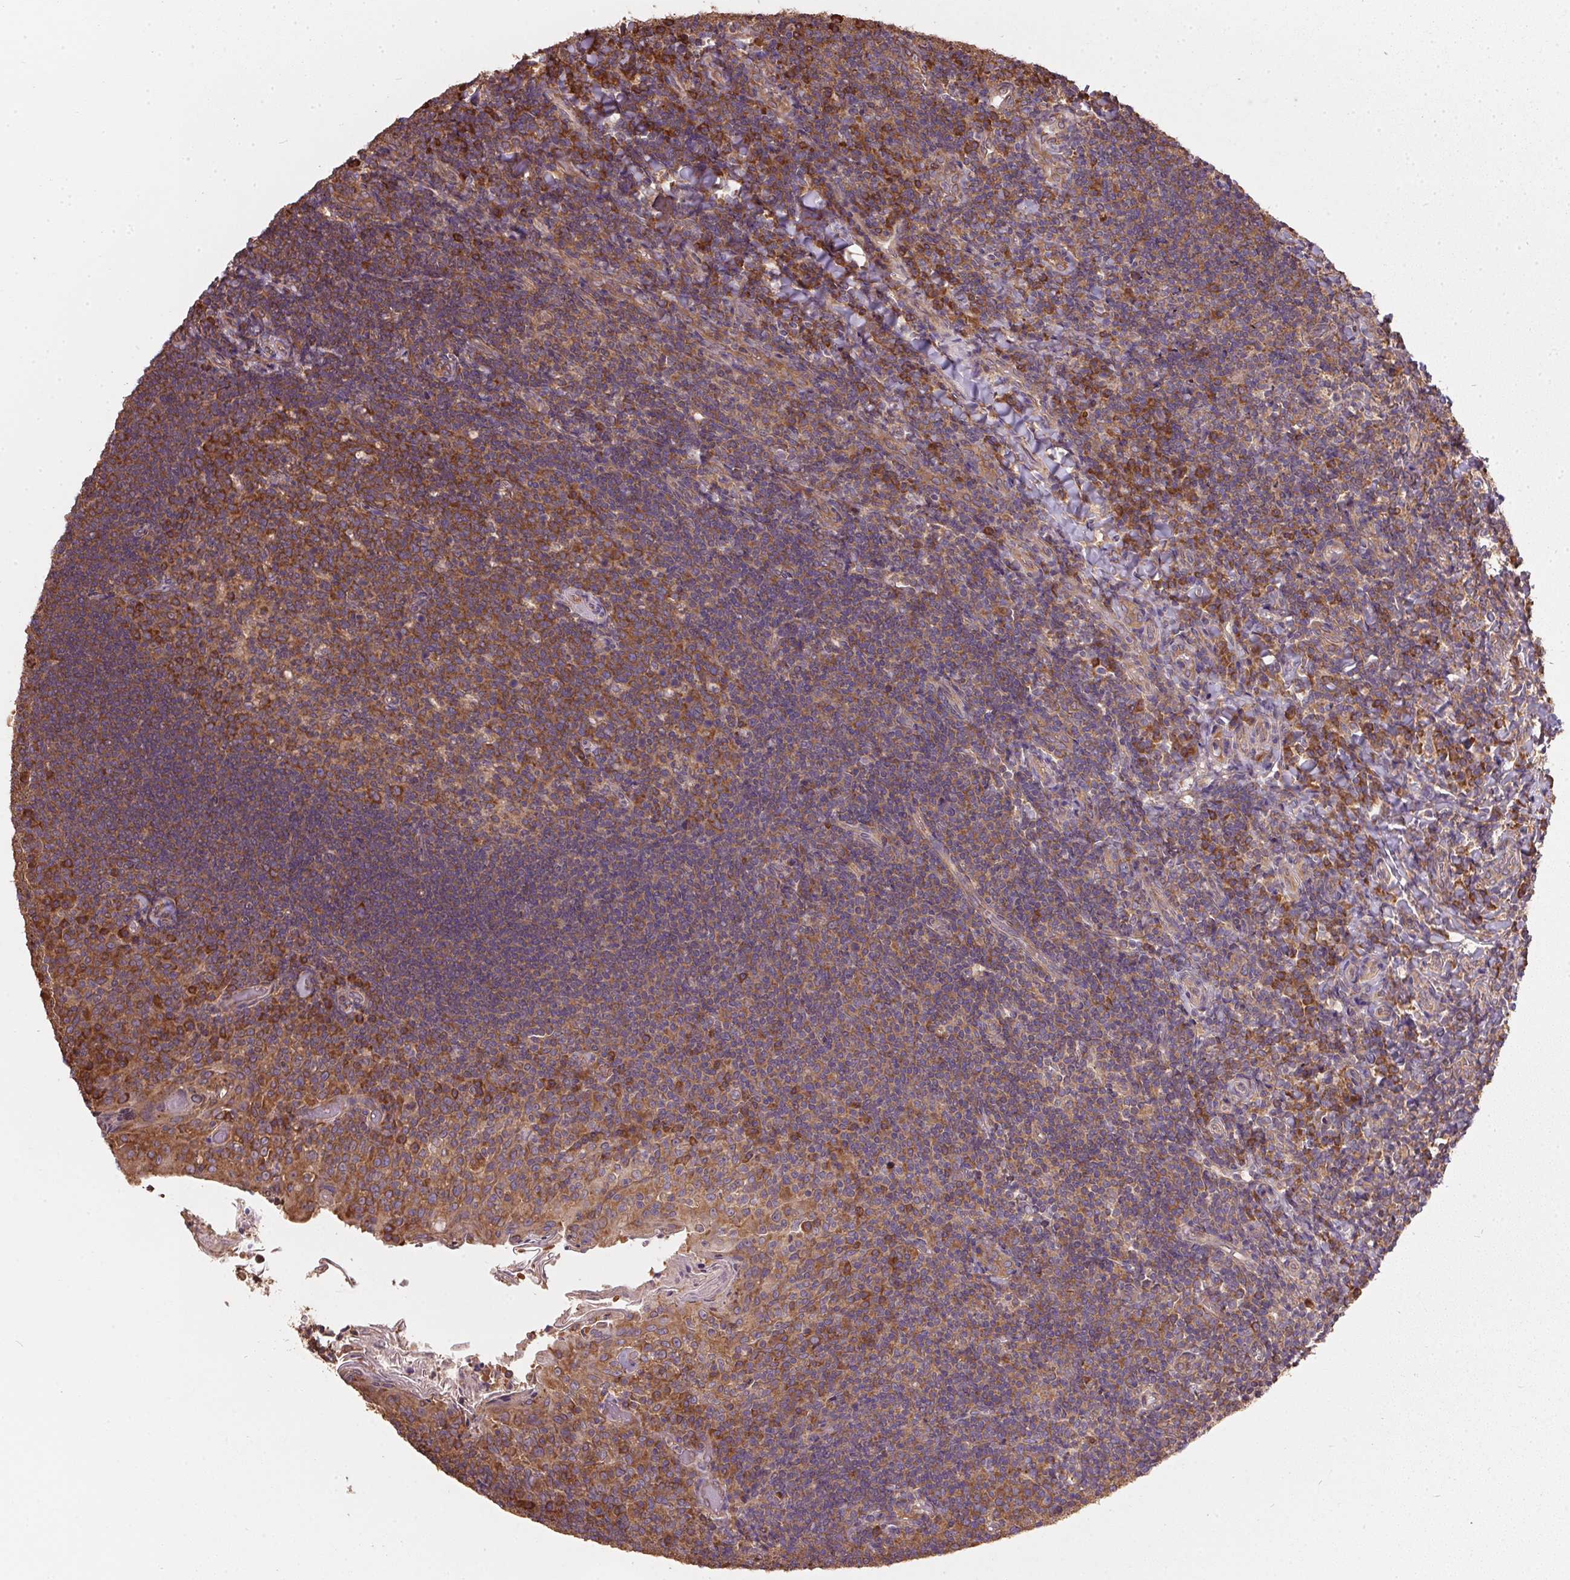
{"staining": {"intensity": "moderate", "quantity": ">75%", "location": "cytoplasmic/membranous"}, "tissue": "tonsil", "cell_type": "Germinal center cells", "image_type": "normal", "snomed": [{"axis": "morphology", "description": "Normal tissue, NOS"}, {"axis": "topography", "description": "Tonsil"}], "caption": "This micrograph exhibits immunohistochemistry staining of normal human tonsil, with medium moderate cytoplasmic/membranous staining in about >75% of germinal center cells.", "gene": "EIF2S1", "patient": {"sex": "female", "age": 10}}